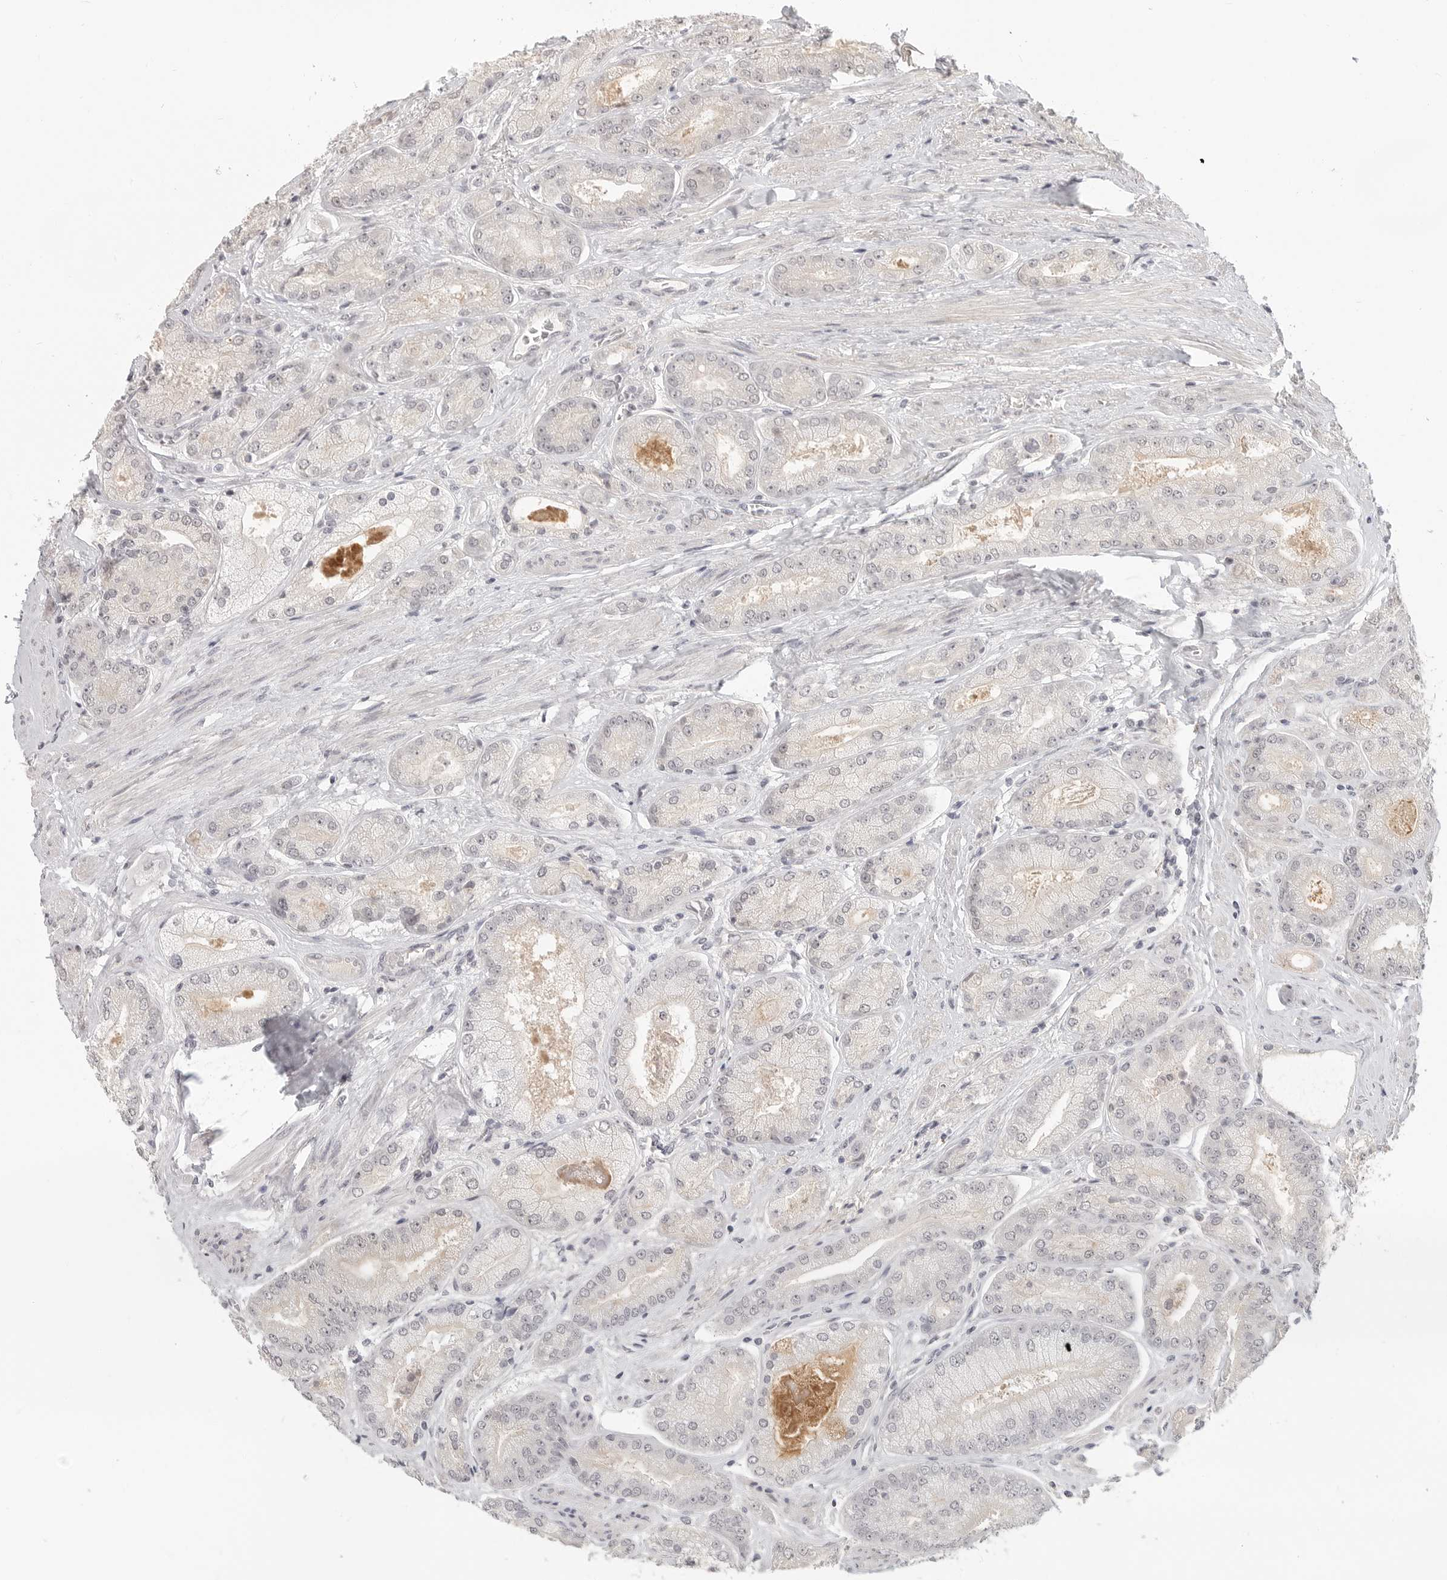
{"staining": {"intensity": "negative", "quantity": "none", "location": "none"}, "tissue": "prostate cancer", "cell_type": "Tumor cells", "image_type": "cancer", "snomed": [{"axis": "morphology", "description": "Adenocarcinoma, High grade"}, {"axis": "topography", "description": "Prostate"}], "caption": "Immunohistochemistry image of neoplastic tissue: human high-grade adenocarcinoma (prostate) stained with DAB displays no significant protein staining in tumor cells.", "gene": "KLK11", "patient": {"sex": "male", "age": 58}}